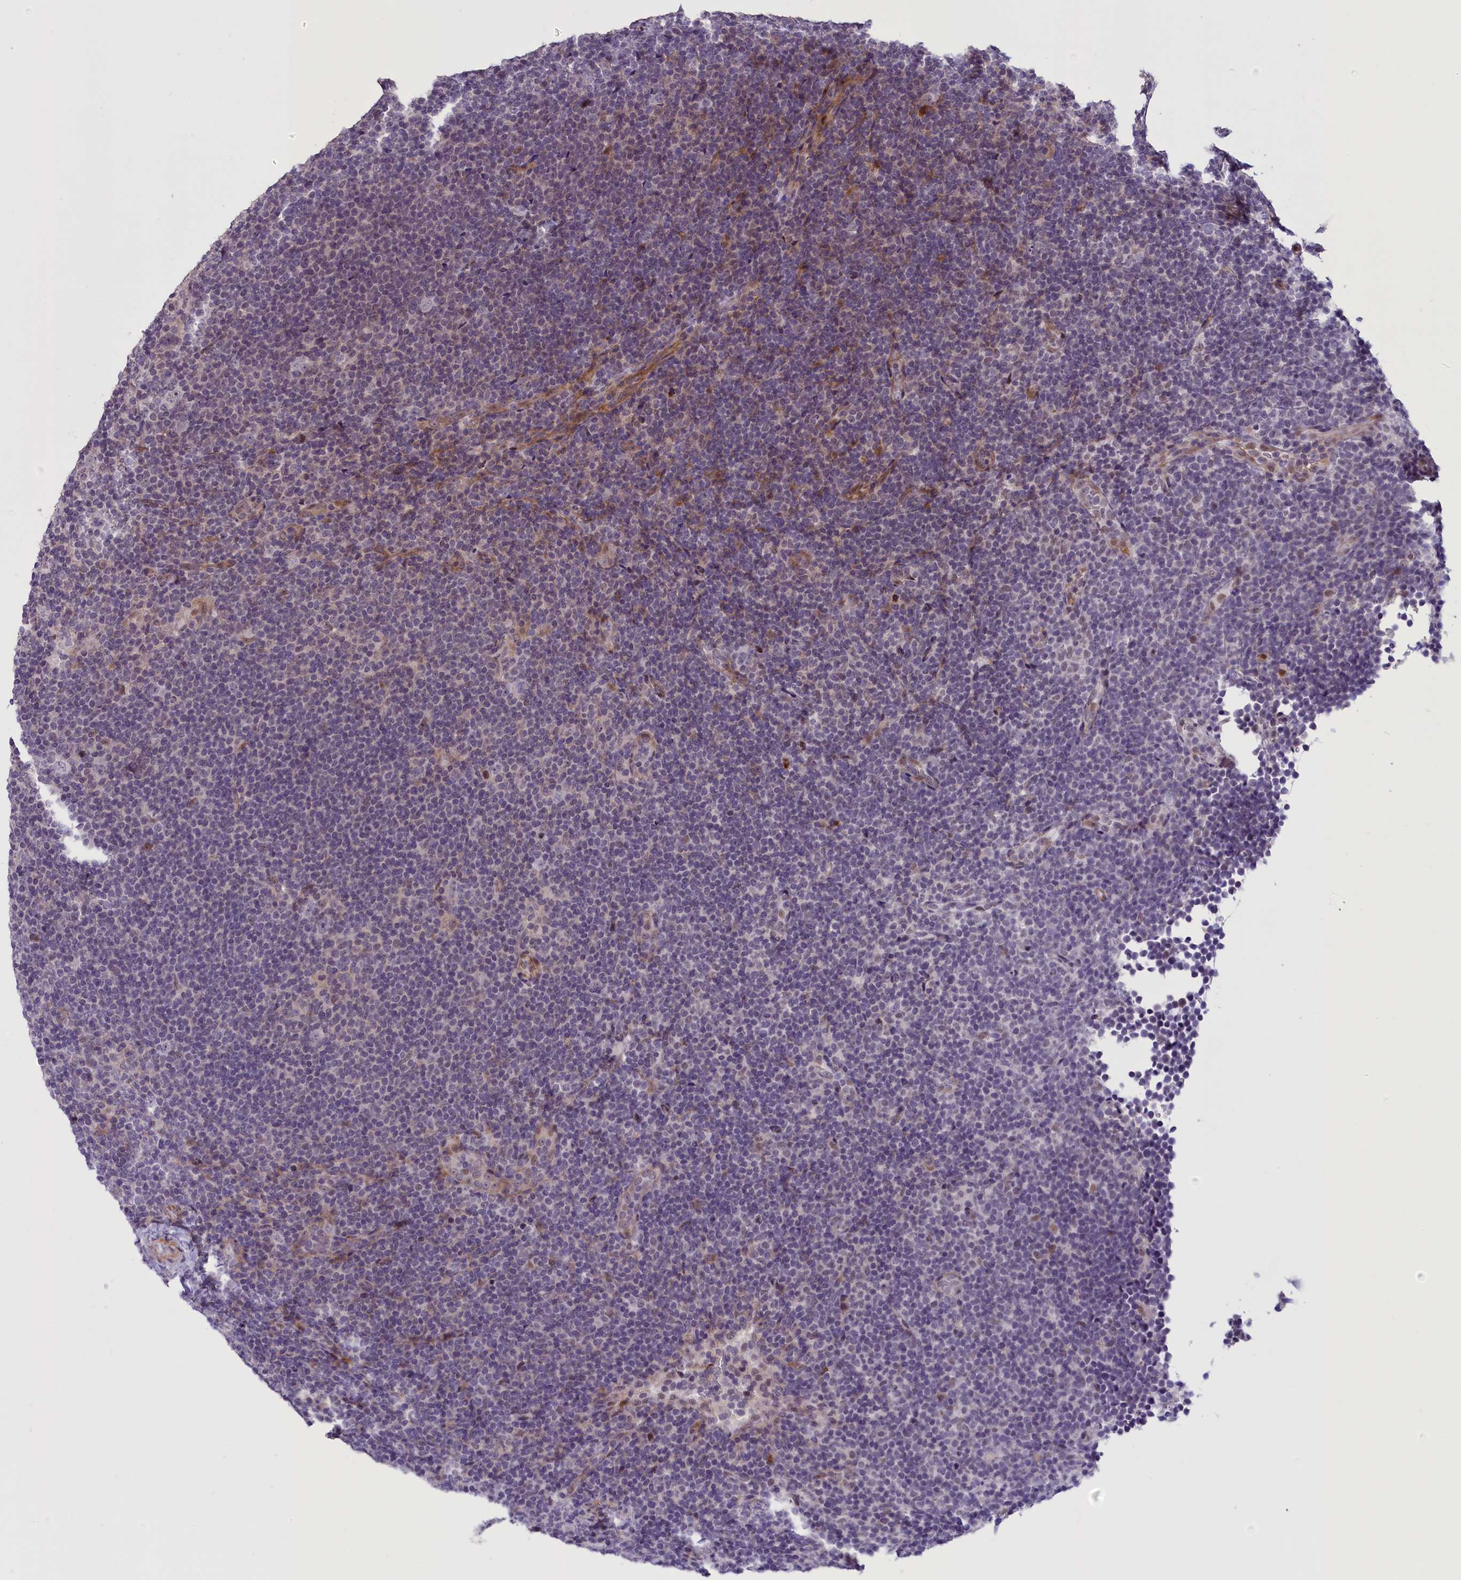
{"staining": {"intensity": "negative", "quantity": "none", "location": "none"}, "tissue": "lymphoma", "cell_type": "Tumor cells", "image_type": "cancer", "snomed": [{"axis": "morphology", "description": "Hodgkin's disease, NOS"}, {"axis": "topography", "description": "Lymph node"}], "caption": "Immunohistochemical staining of lymphoma reveals no significant expression in tumor cells.", "gene": "ENHO", "patient": {"sex": "female", "age": 57}}